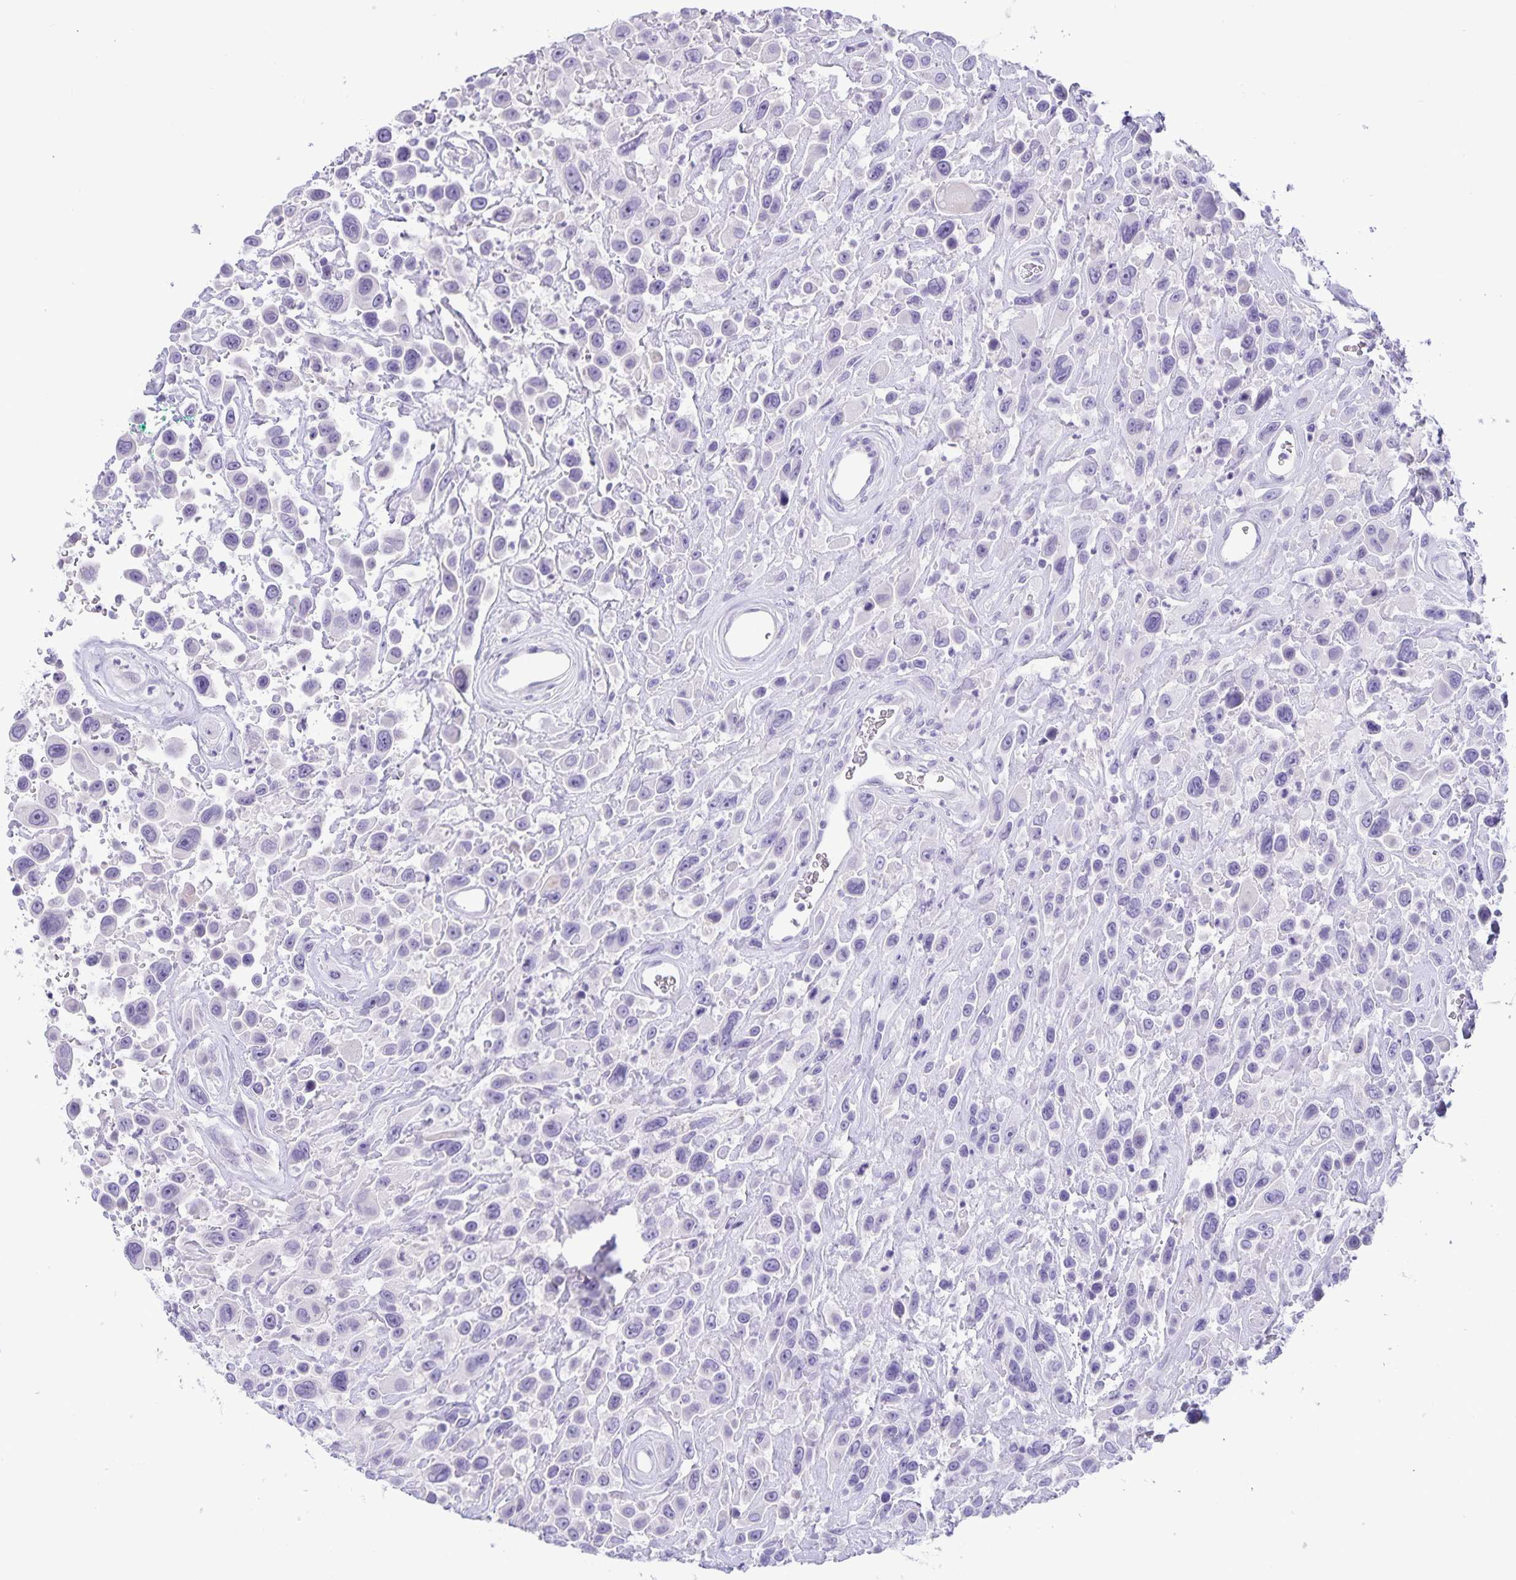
{"staining": {"intensity": "negative", "quantity": "none", "location": "none"}, "tissue": "urothelial cancer", "cell_type": "Tumor cells", "image_type": "cancer", "snomed": [{"axis": "morphology", "description": "Urothelial carcinoma, High grade"}, {"axis": "topography", "description": "Urinary bladder"}], "caption": "DAB (3,3'-diaminobenzidine) immunohistochemical staining of human urothelial carcinoma (high-grade) demonstrates no significant expression in tumor cells.", "gene": "IBTK", "patient": {"sex": "male", "age": 53}}